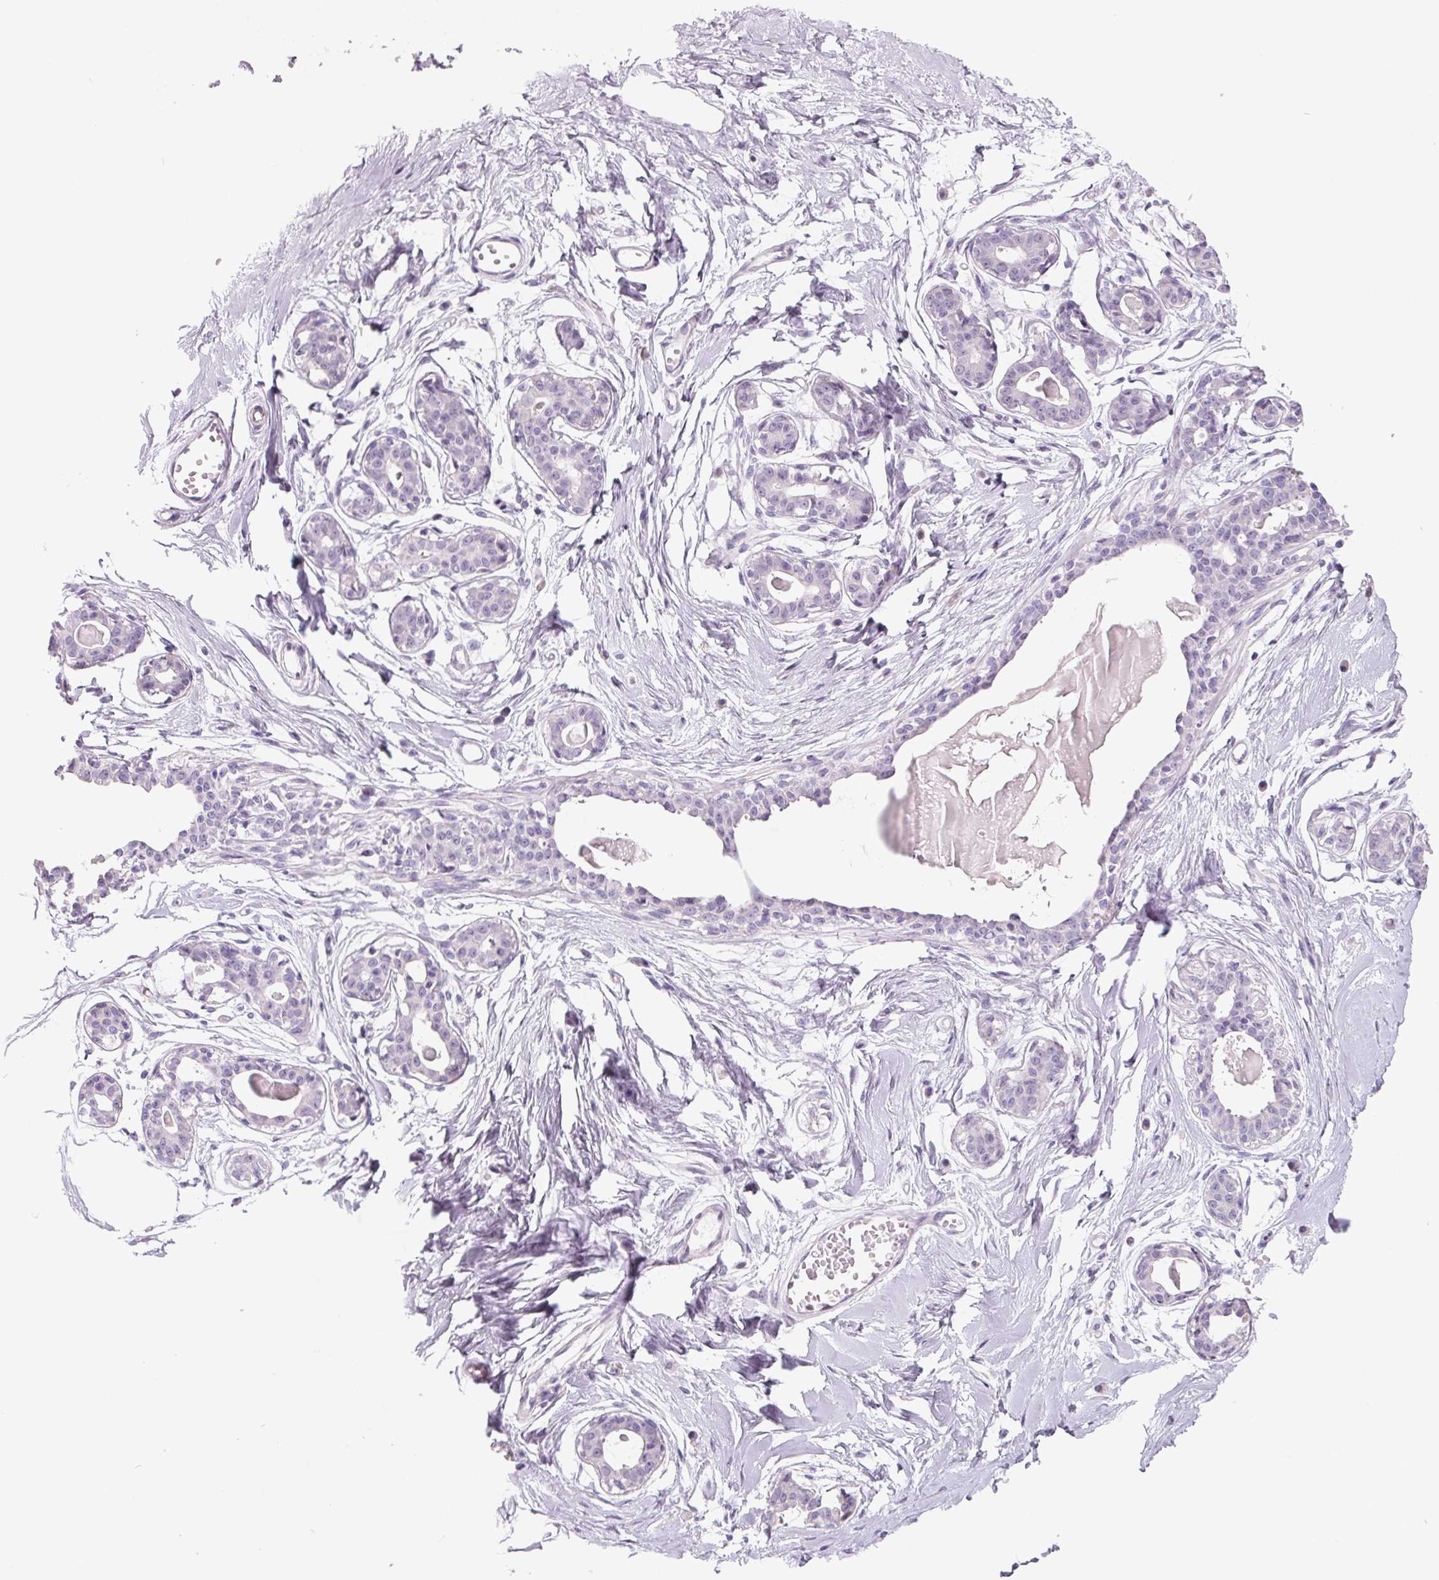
{"staining": {"intensity": "negative", "quantity": "none", "location": "none"}, "tissue": "breast", "cell_type": "Adipocytes", "image_type": "normal", "snomed": [{"axis": "morphology", "description": "Normal tissue, NOS"}, {"axis": "topography", "description": "Breast"}], "caption": "This is an immunohistochemistry image of benign human breast. There is no expression in adipocytes.", "gene": "FTCD", "patient": {"sex": "female", "age": 45}}